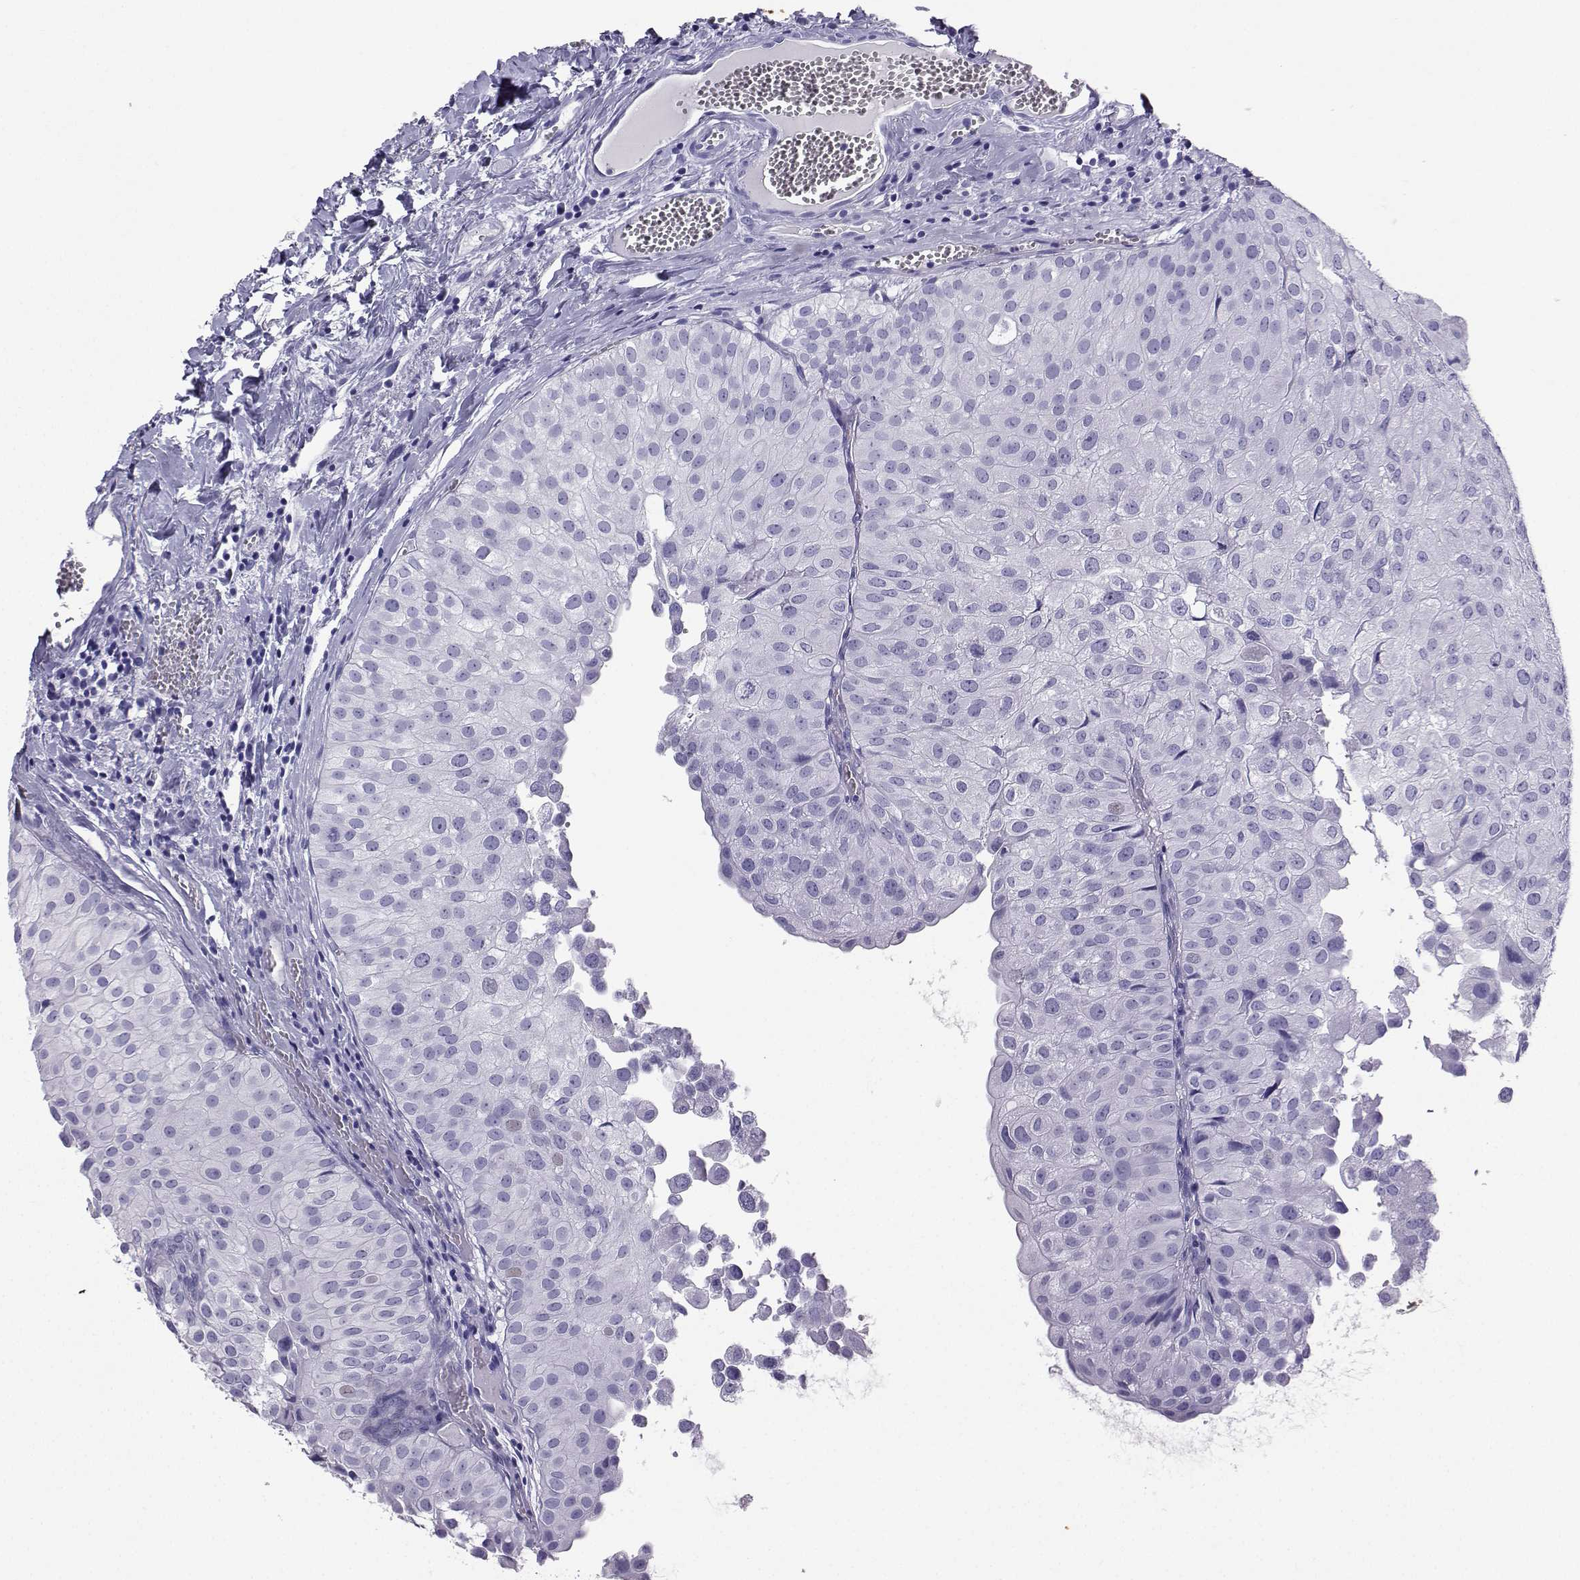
{"staining": {"intensity": "negative", "quantity": "none", "location": "none"}, "tissue": "urothelial cancer", "cell_type": "Tumor cells", "image_type": "cancer", "snomed": [{"axis": "morphology", "description": "Urothelial carcinoma, Low grade"}, {"axis": "topography", "description": "Urinary bladder"}], "caption": "Tumor cells are negative for protein expression in human urothelial carcinoma (low-grade). The staining was performed using DAB to visualize the protein expression in brown, while the nuclei were stained in blue with hematoxylin (Magnification: 20x).", "gene": "LORICRIN", "patient": {"sex": "female", "age": 78}}